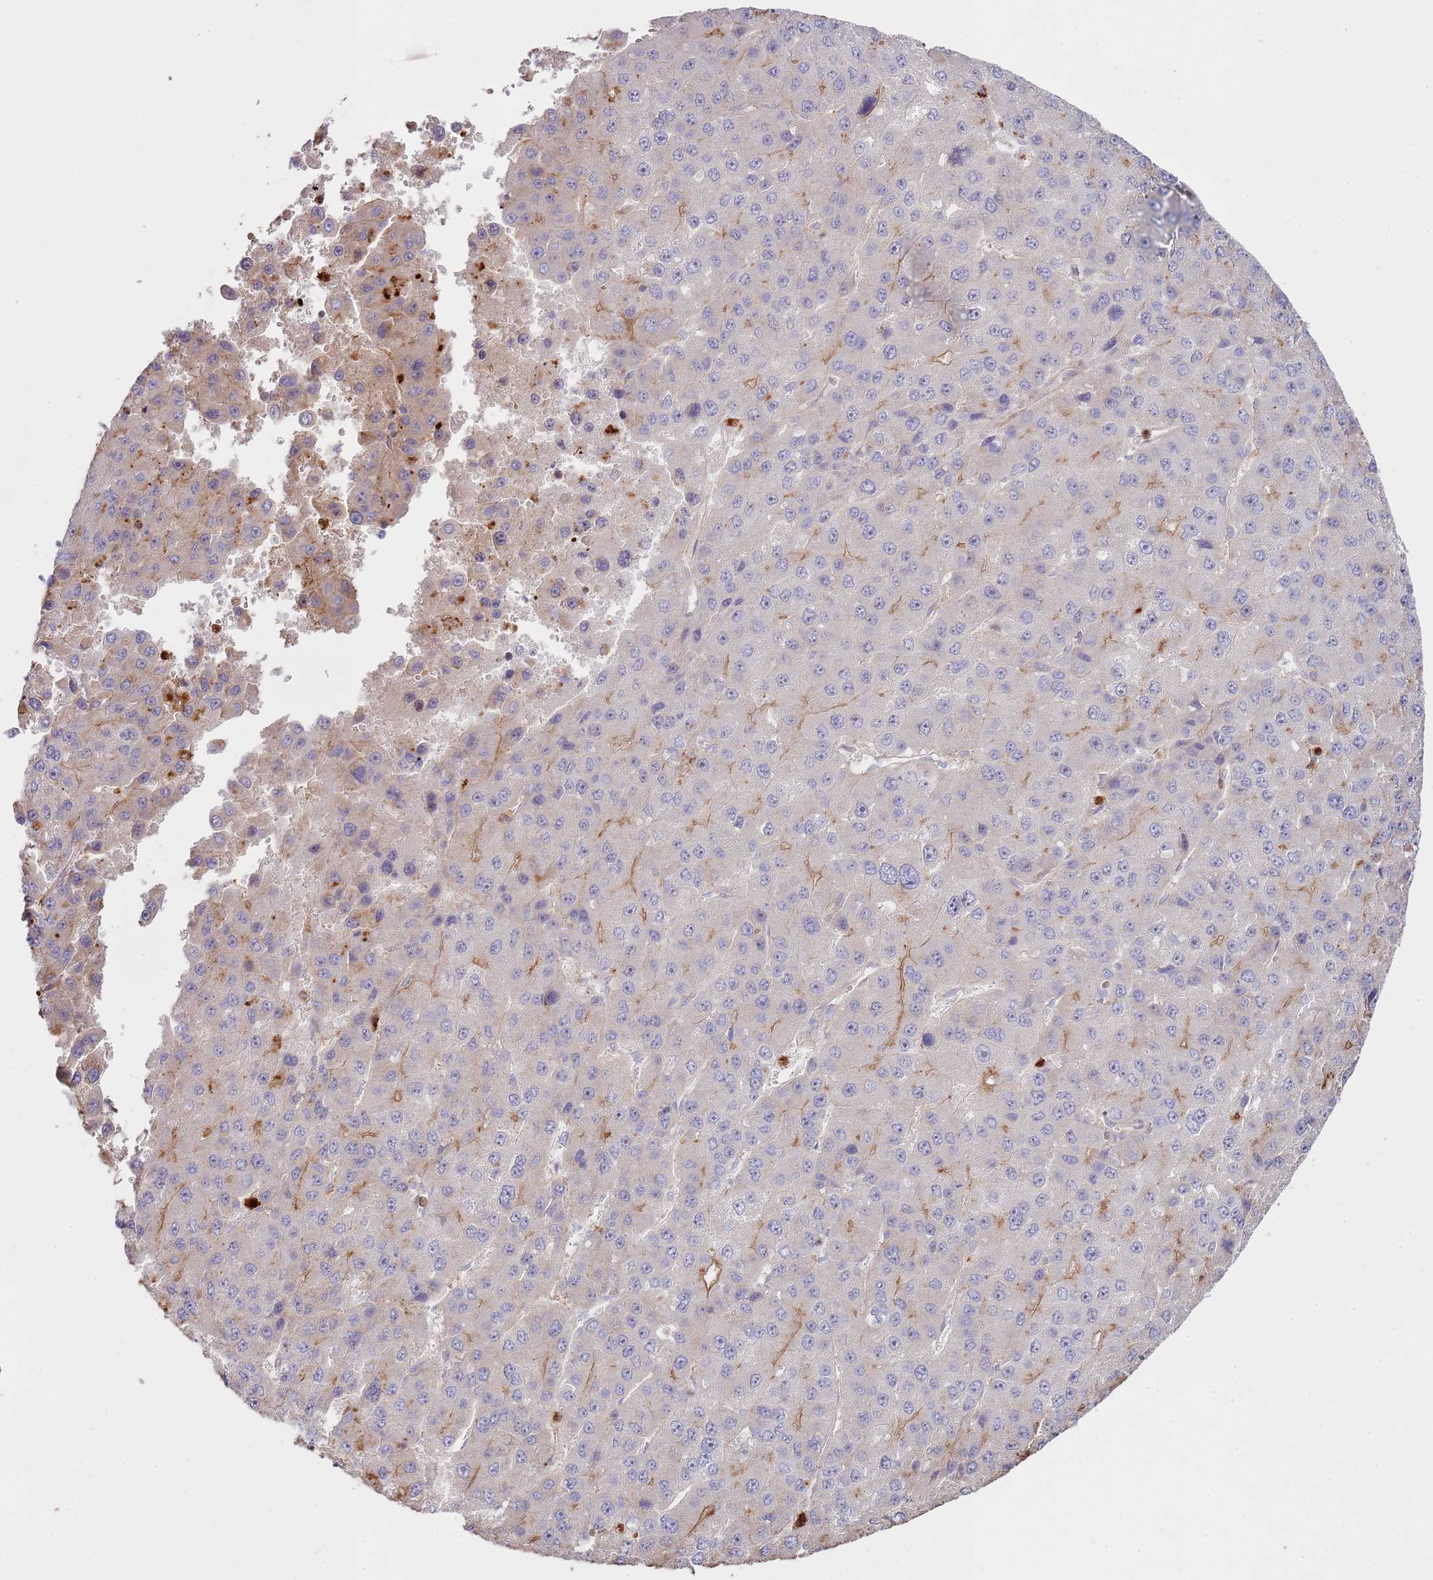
{"staining": {"intensity": "negative", "quantity": "none", "location": "none"}, "tissue": "liver cancer", "cell_type": "Tumor cells", "image_type": "cancer", "snomed": [{"axis": "morphology", "description": "Carcinoma, Hepatocellular, NOS"}, {"axis": "topography", "description": "Liver"}], "caption": "This is an IHC micrograph of human liver cancer (hepatocellular carcinoma). There is no staining in tumor cells.", "gene": "NDUFAF4", "patient": {"sex": "female", "age": 73}}